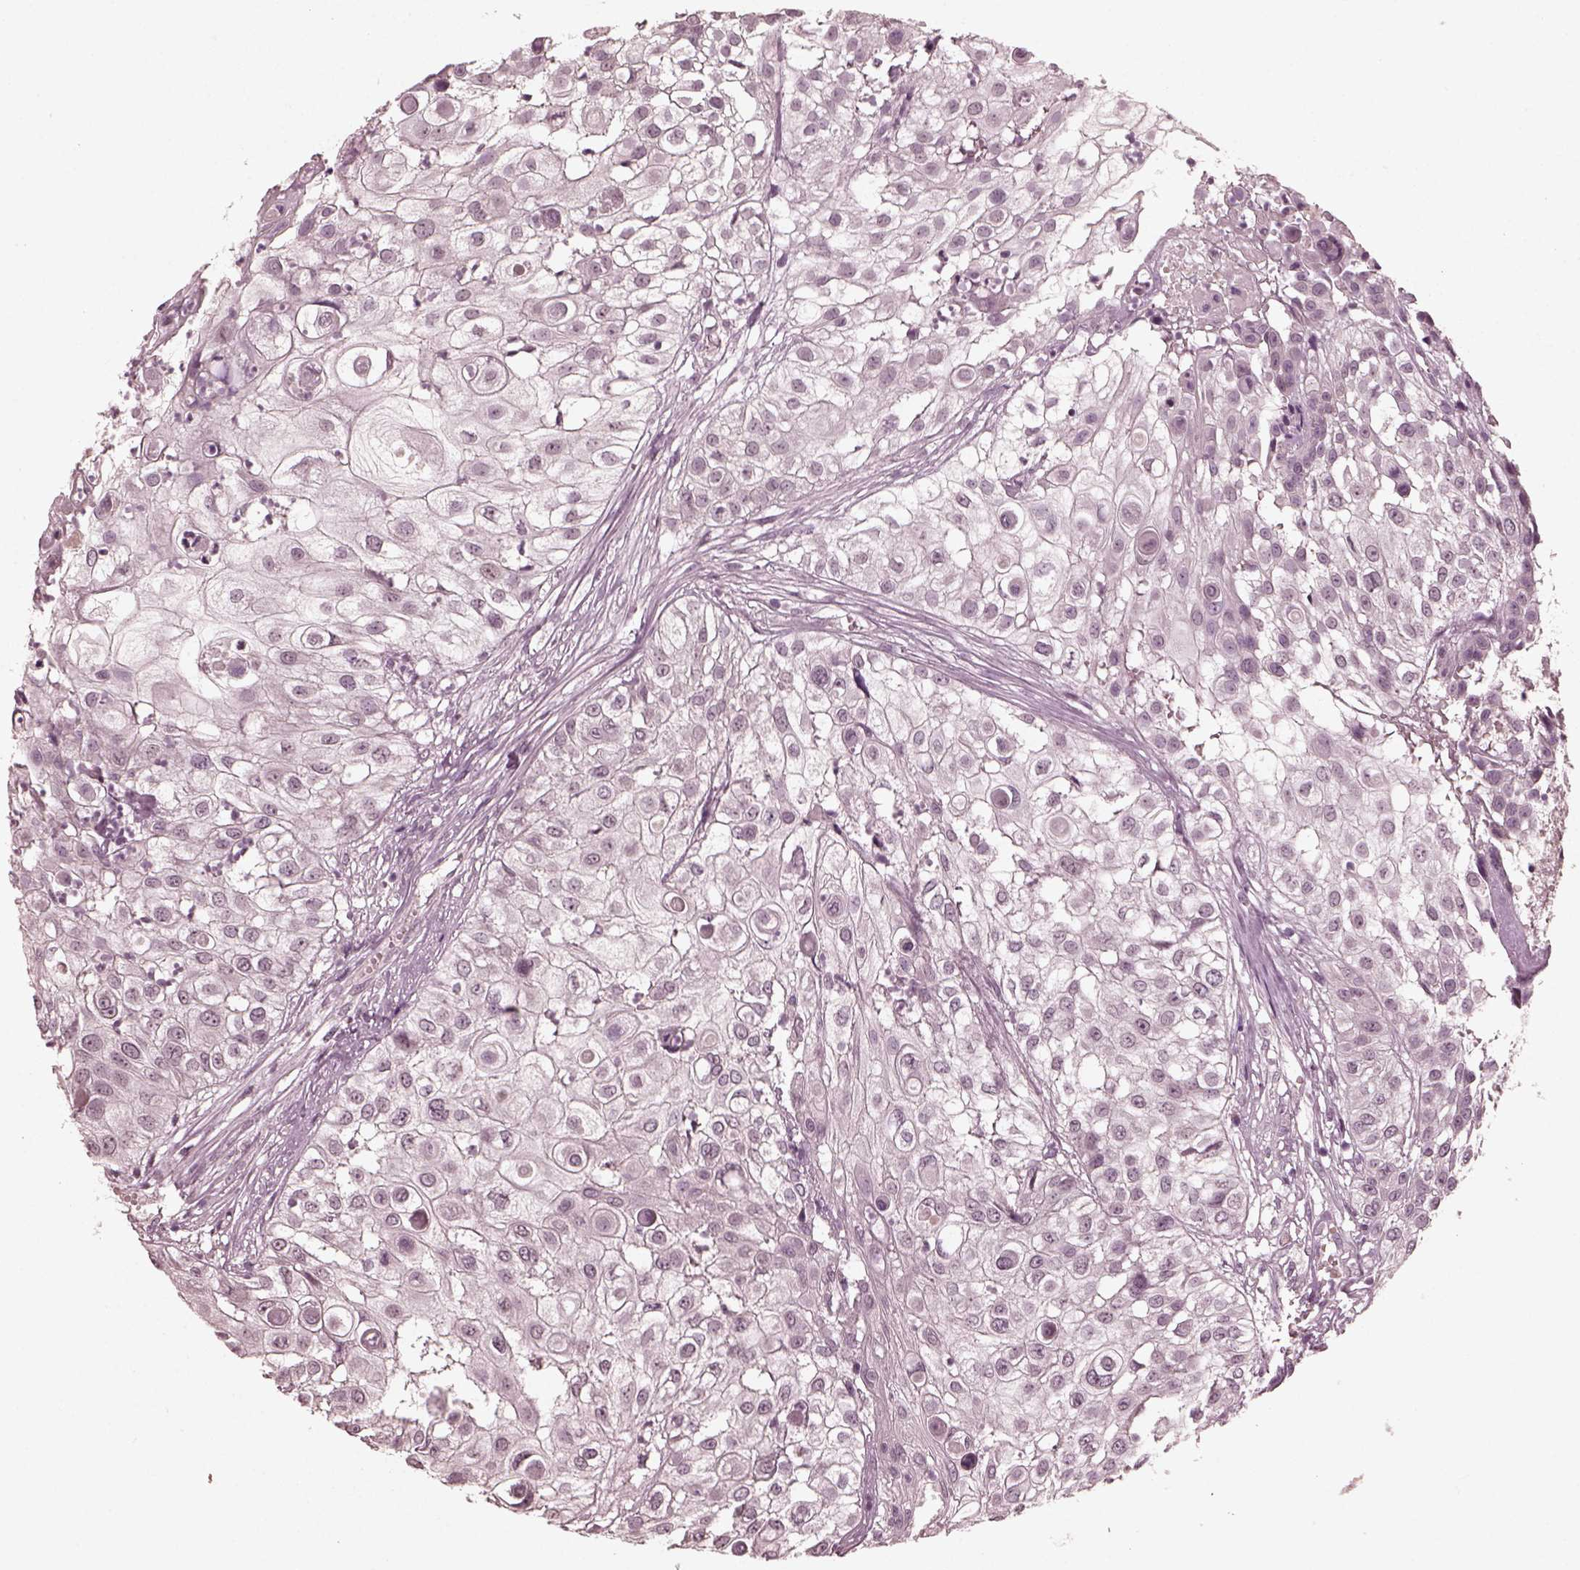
{"staining": {"intensity": "negative", "quantity": "none", "location": "none"}, "tissue": "urothelial cancer", "cell_type": "Tumor cells", "image_type": "cancer", "snomed": [{"axis": "morphology", "description": "Urothelial carcinoma, High grade"}, {"axis": "topography", "description": "Urinary bladder"}], "caption": "DAB (3,3'-diaminobenzidine) immunohistochemical staining of human high-grade urothelial carcinoma displays no significant expression in tumor cells. (Immunohistochemistry, brightfield microscopy, high magnification).", "gene": "RGS7", "patient": {"sex": "female", "age": 79}}